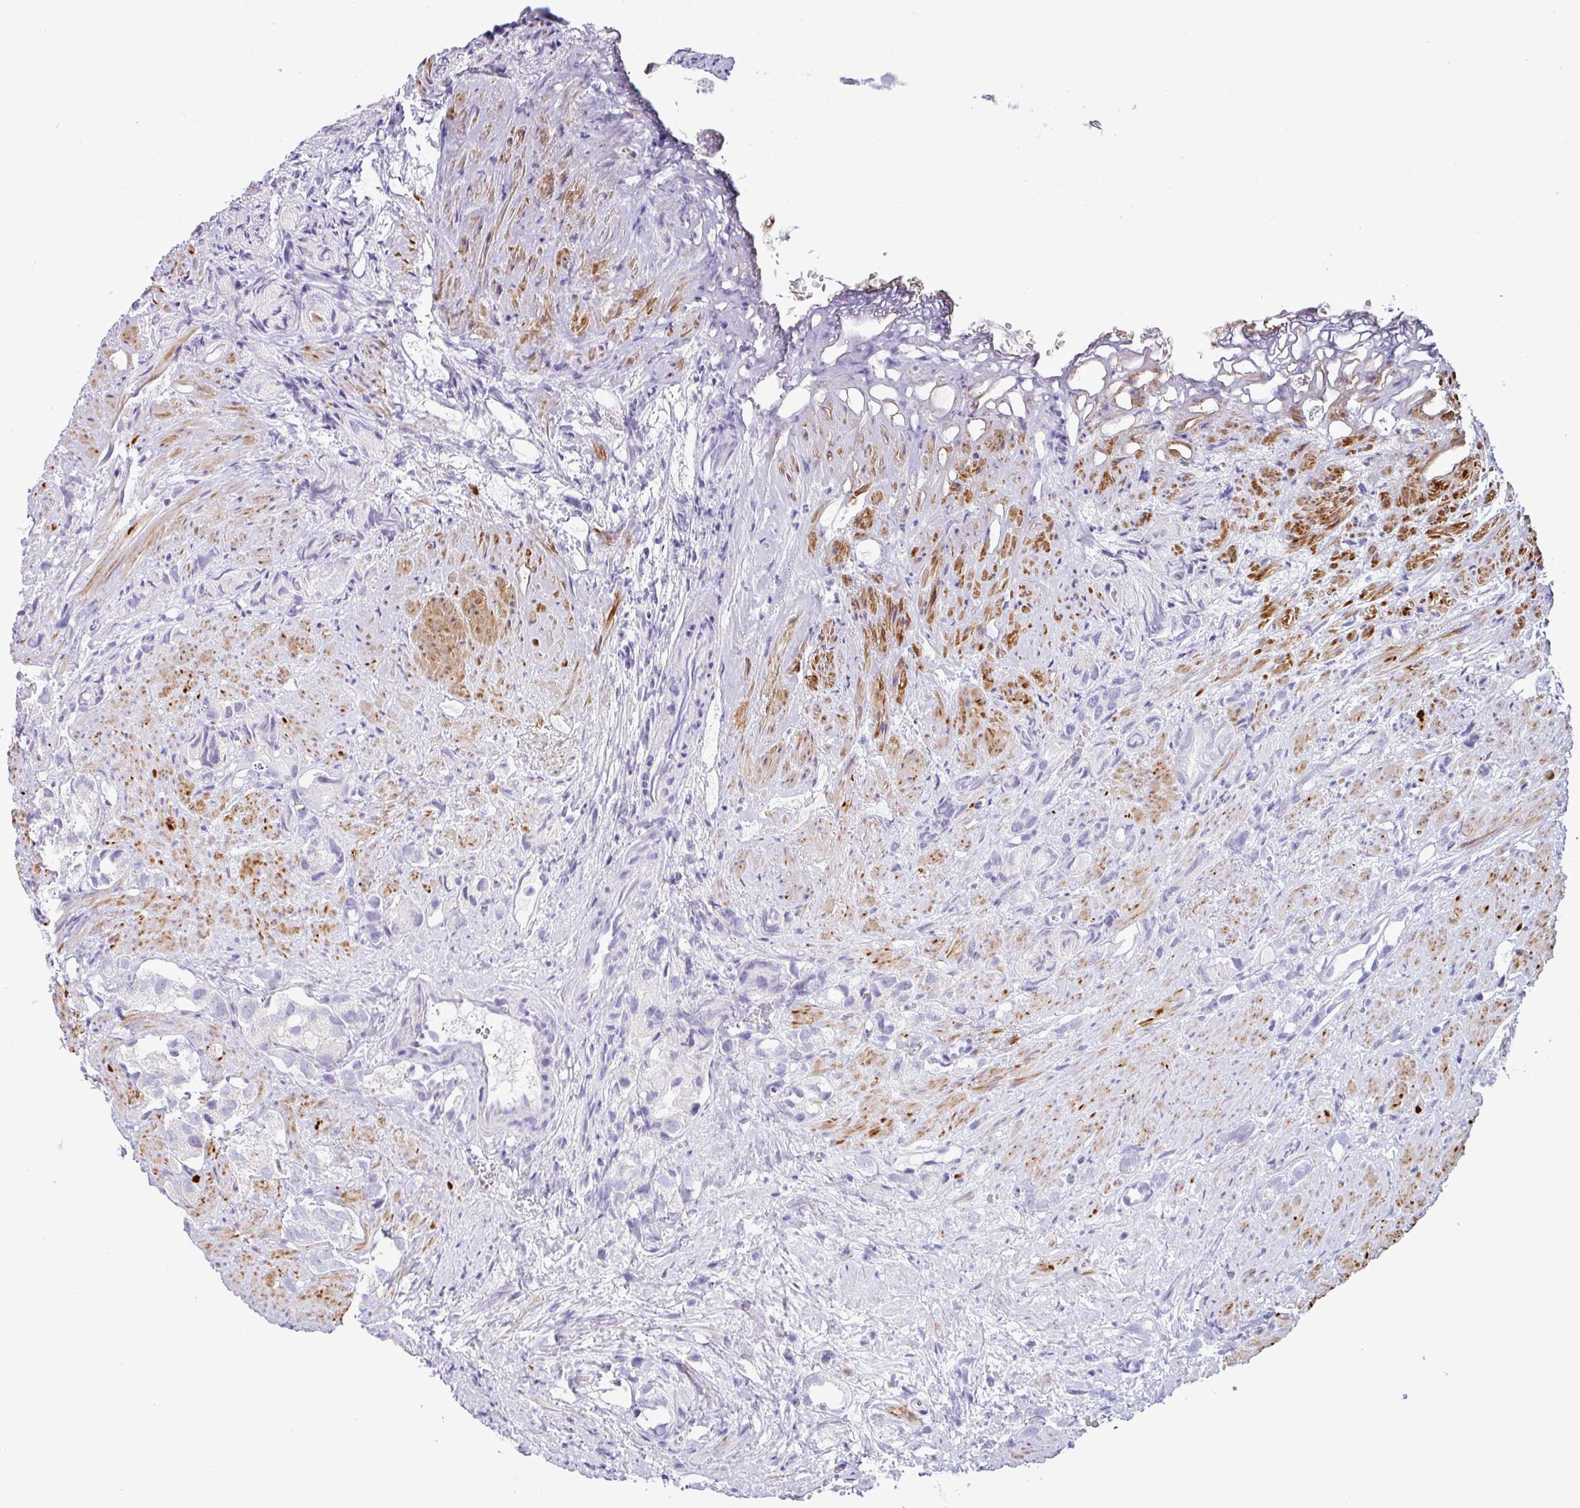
{"staining": {"intensity": "negative", "quantity": "none", "location": "none"}, "tissue": "prostate cancer", "cell_type": "Tumor cells", "image_type": "cancer", "snomed": [{"axis": "morphology", "description": "Adenocarcinoma, High grade"}, {"axis": "topography", "description": "Prostate"}], "caption": "The IHC micrograph has no significant staining in tumor cells of prostate cancer tissue. (Immunohistochemistry, brightfield microscopy, high magnification).", "gene": "ABCC5", "patient": {"sex": "male", "age": 82}}